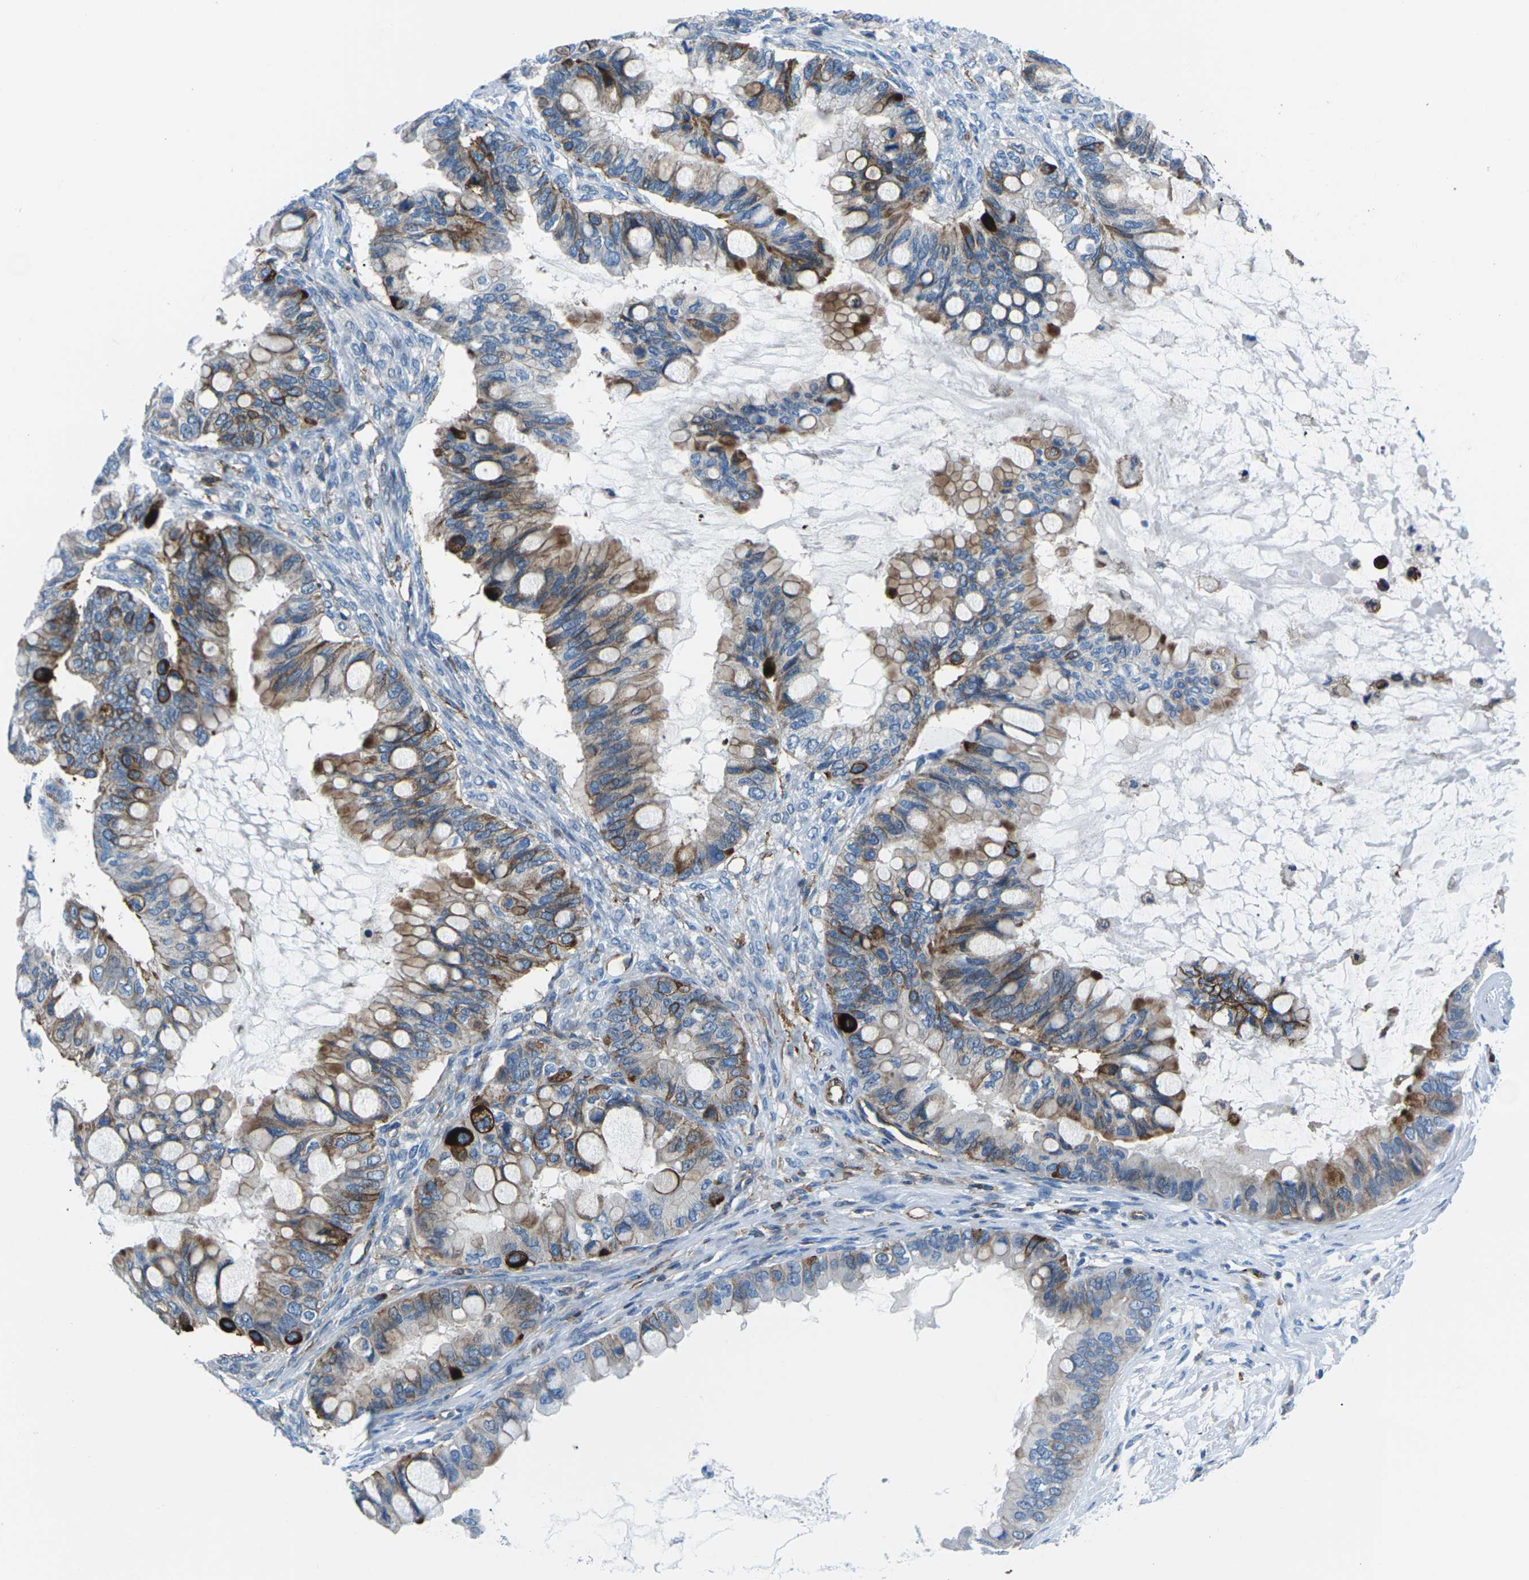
{"staining": {"intensity": "moderate", "quantity": ">75%", "location": "cytoplasmic/membranous"}, "tissue": "ovarian cancer", "cell_type": "Tumor cells", "image_type": "cancer", "snomed": [{"axis": "morphology", "description": "Cystadenocarcinoma, mucinous, NOS"}, {"axis": "topography", "description": "Ovary"}], "caption": "Brown immunohistochemical staining in human ovarian mucinous cystadenocarcinoma shows moderate cytoplasmic/membranous expression in about >75% of tumor cells.", "gene": "SOCS4", "patient": {"sex": "female", "age": 80}}